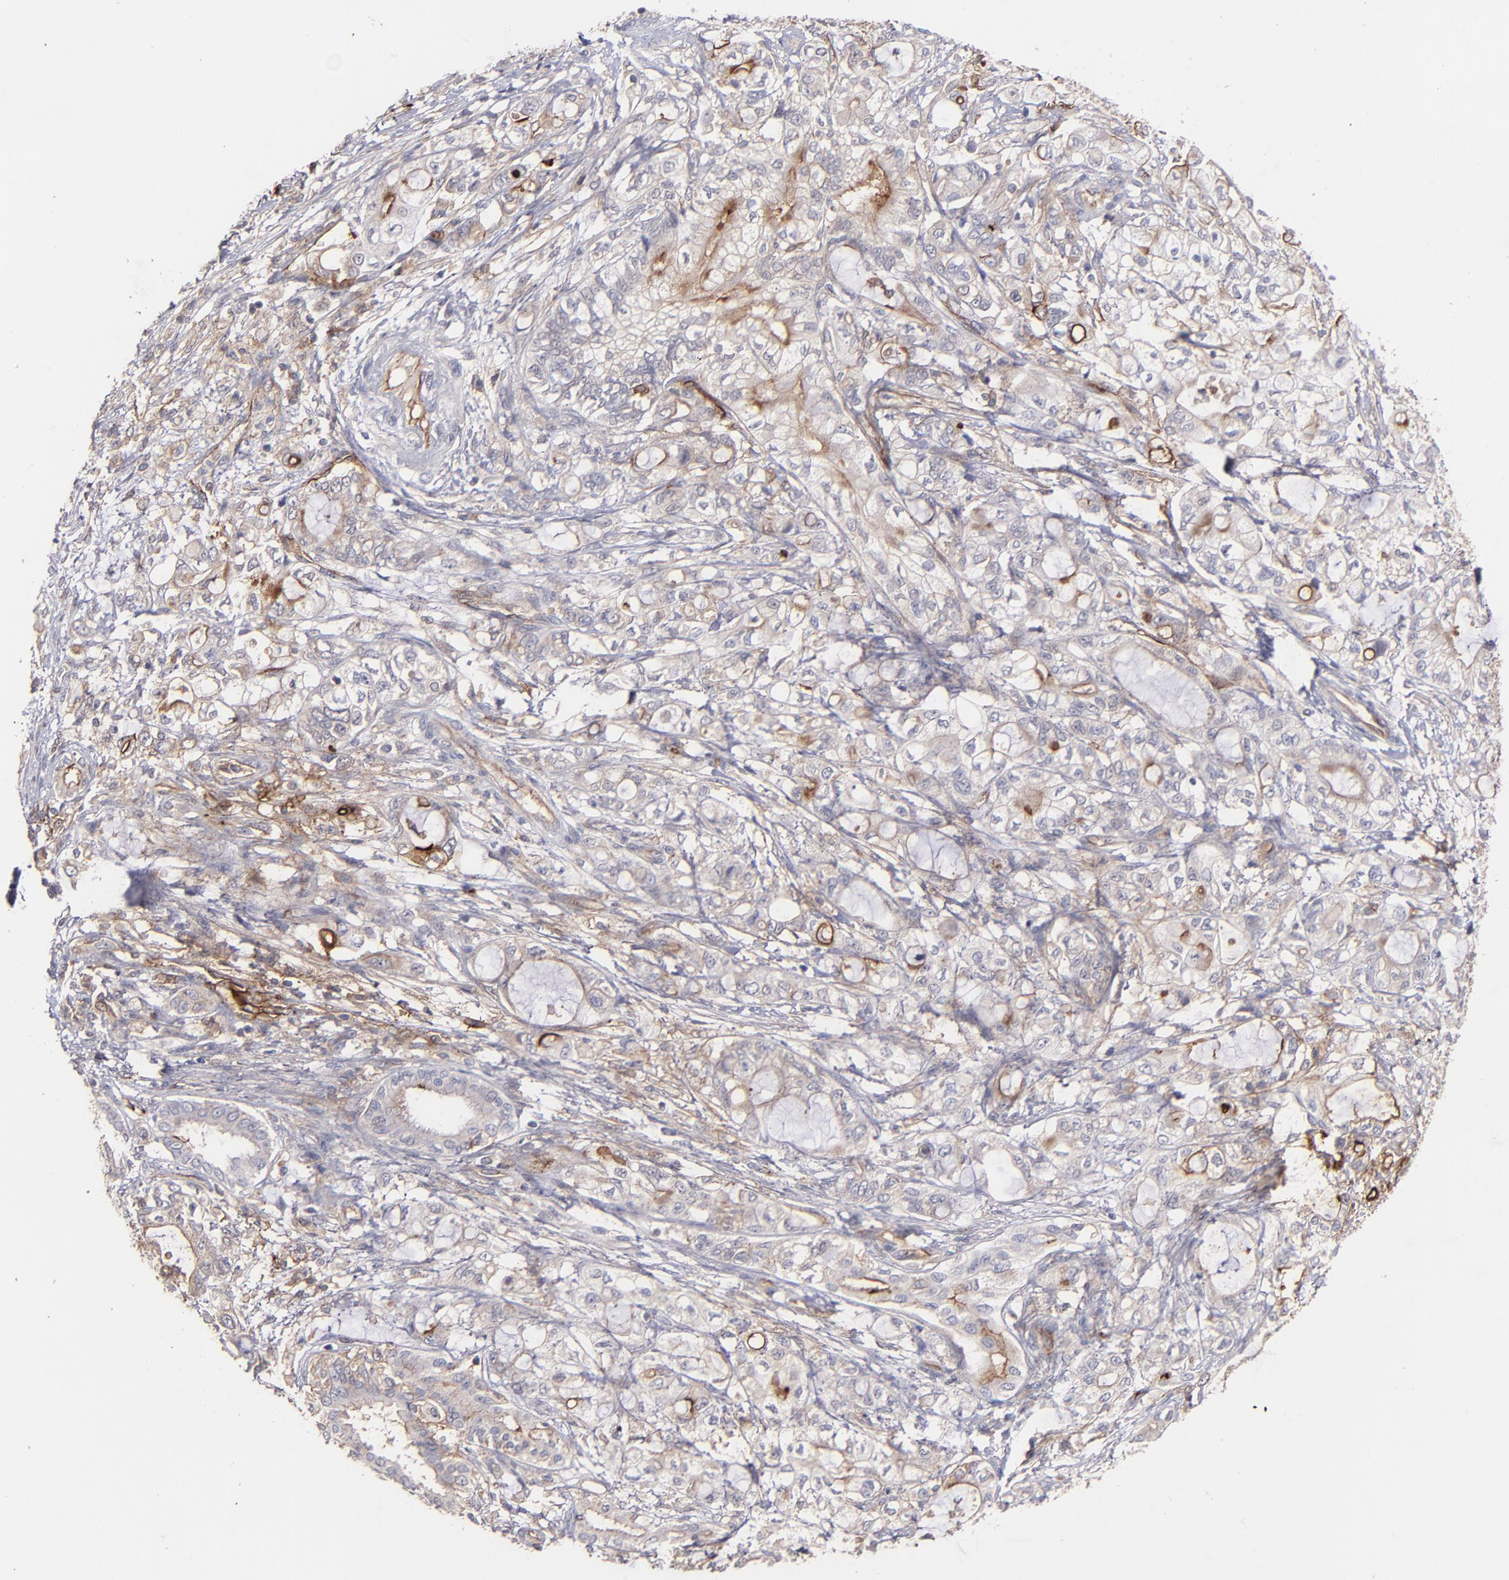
{"staining": {"intensity": "weak", "quantity": "<25%", "location": "cytoplasmic/membranous"}, "tissue": "pancreatic cancer", "cell_type": "Tumor cells", "image_type": "cancer", "snomed": [{"axis": "morphology", "description": "Adenocarcinoma, NOS"}, {"axis": "topography", "description": "Pancreas"}], "caption": "Immunohistochemistry (IHC) micrograph of neoplastic tissue: pancreatic cancer (adenocarcinoma) stained with DAB (3,3'-diaminobenzidine) demonstrates no significant protein staining in tumor cells.", "gene": "ICAM1", "patient": {"sex": "male", "age": 79}}